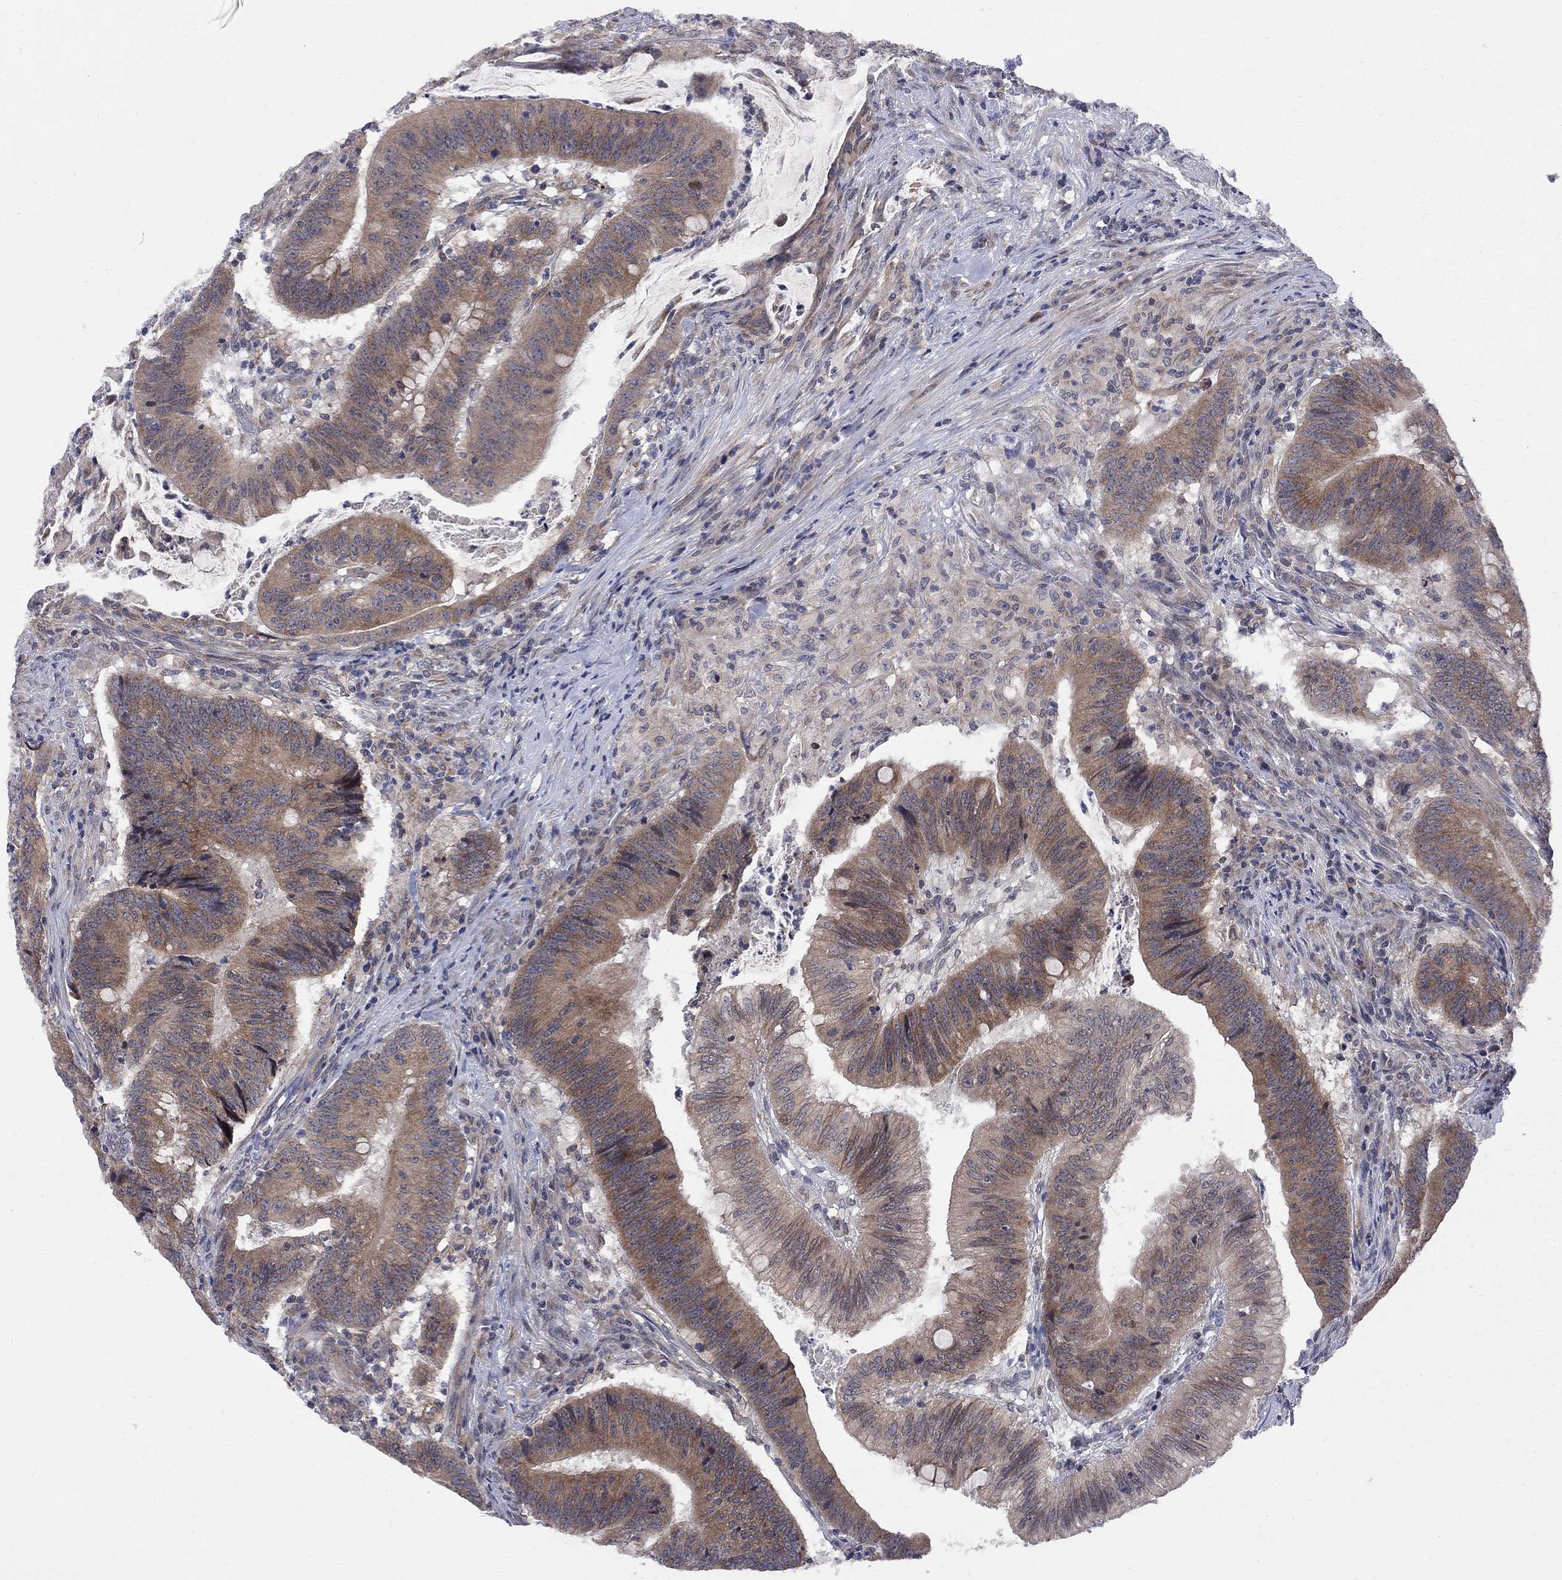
{"staining": {"intensity": "moderate", "quantity": ">75%", "location": "cytoplasmic/membranous"}, "tissue": "colorectal cancer", "cell_type": "Tumor cells", "image_type": "cancer", "snomed": [{"axis": "morphology", "description": "Adenocarcinoma, NOS"}, {"axis": "topography", "description": "Colon"}], "caption": "IHC of human colorectal cancer (adenocarcinoma) displays medium levels of moderate cytoplasmic/membranous expression in approximately >75% of tumor cells. Nuclei are stained in blue.", "gene": "CNOT11", "patient": {"sex": "female", "age": 87}}